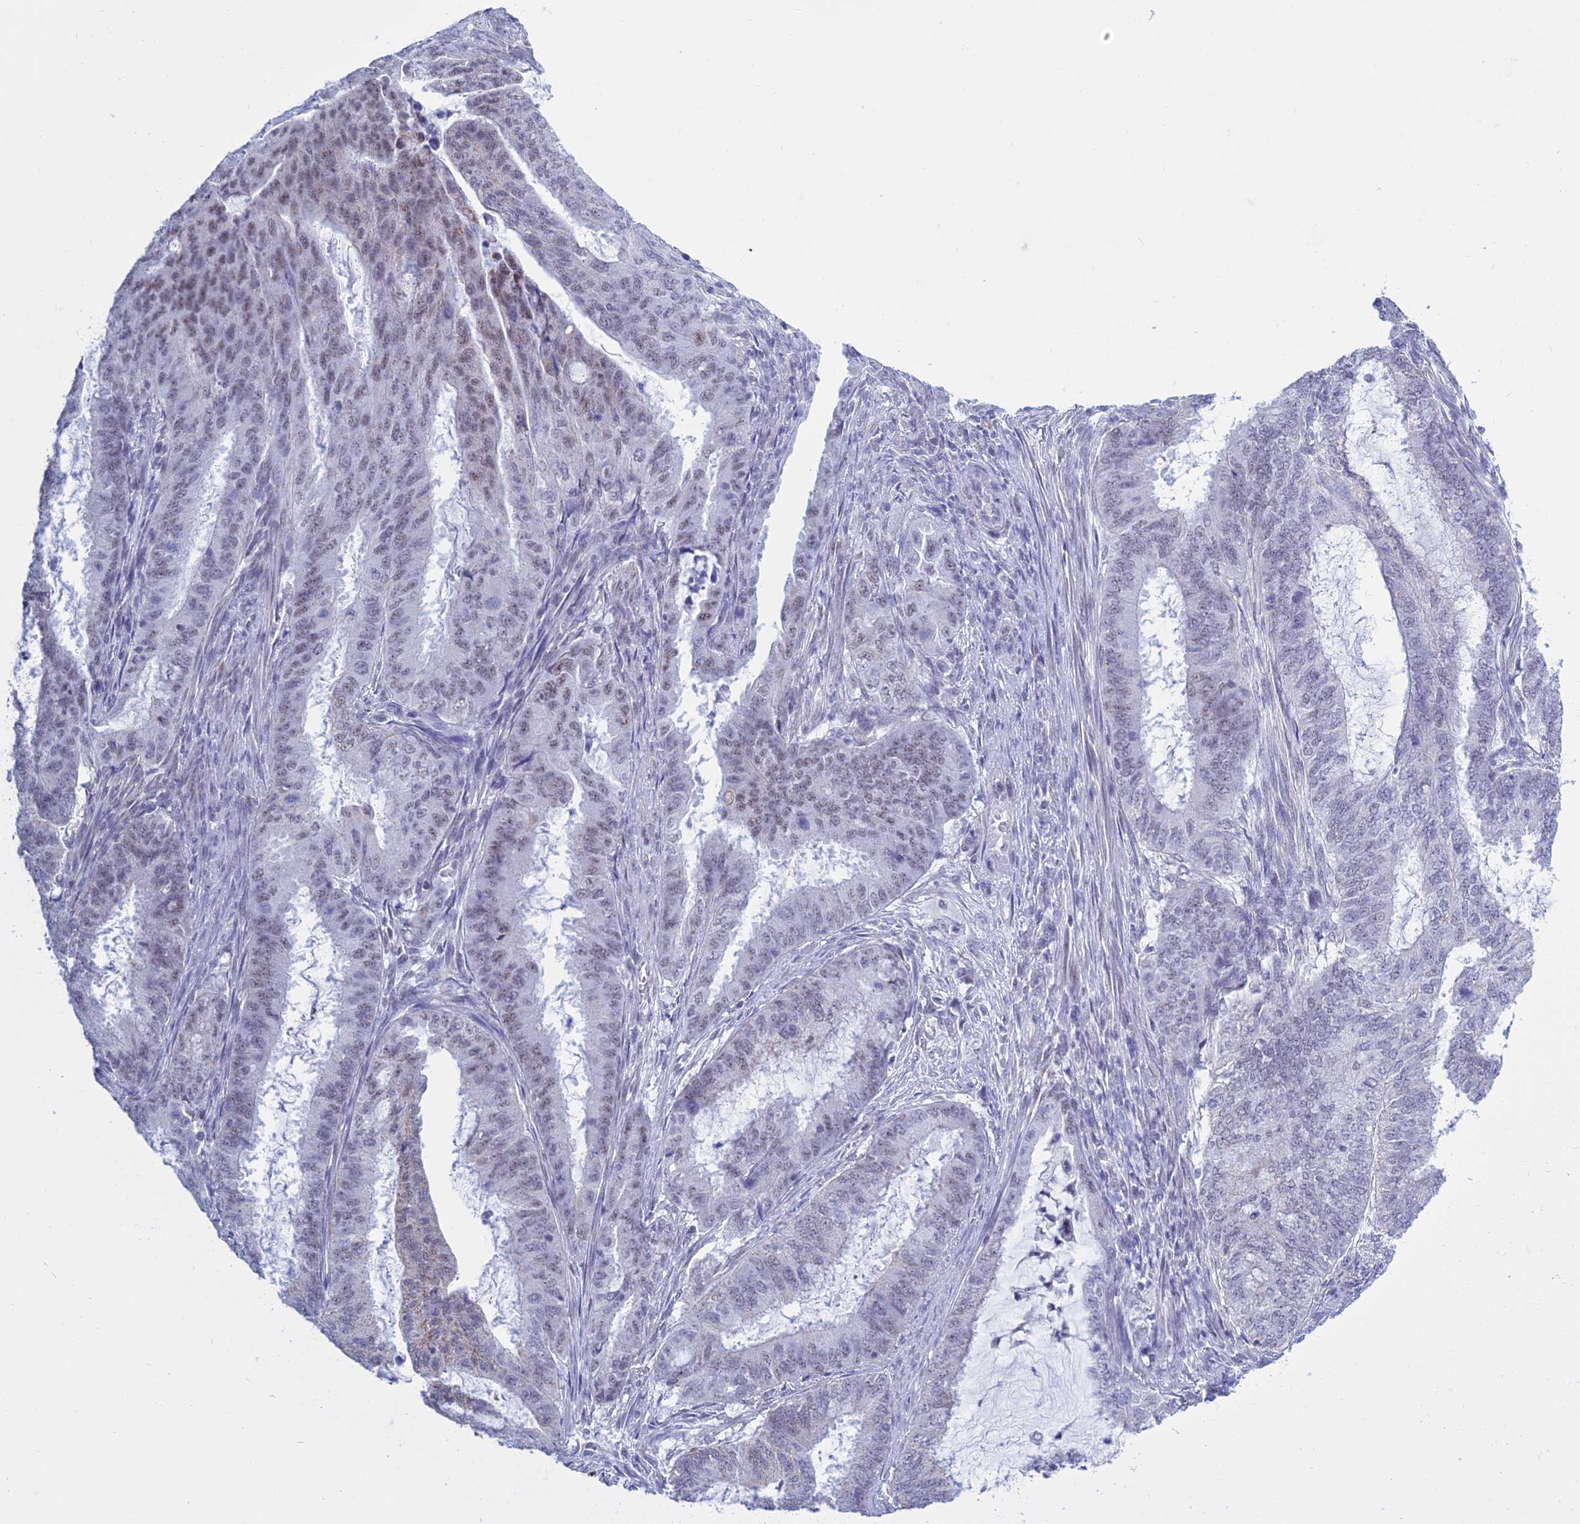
{"staining": {"intensity": "weak", "quantity": "25%-75%", "location": "nuclear"}, "tissue": "endometrial cancer", "cell_type": "Tumor cells", "image_type": "cancer", "snomed": [{"axis": "morphology", "description": "Adenocarcinoma, NOS"}, {"axis": "topography", "description": "Endometrium"}], "caption": "Protein expression analysis of human adenocarcinoma (endometrial) reveals weak nuclear staining in about 25%-75% of tumor cells. (IHC, brightfield microscopy, high magnification).", "gene": "KLF14", "patient": {"sex": "female", "age": 51}}